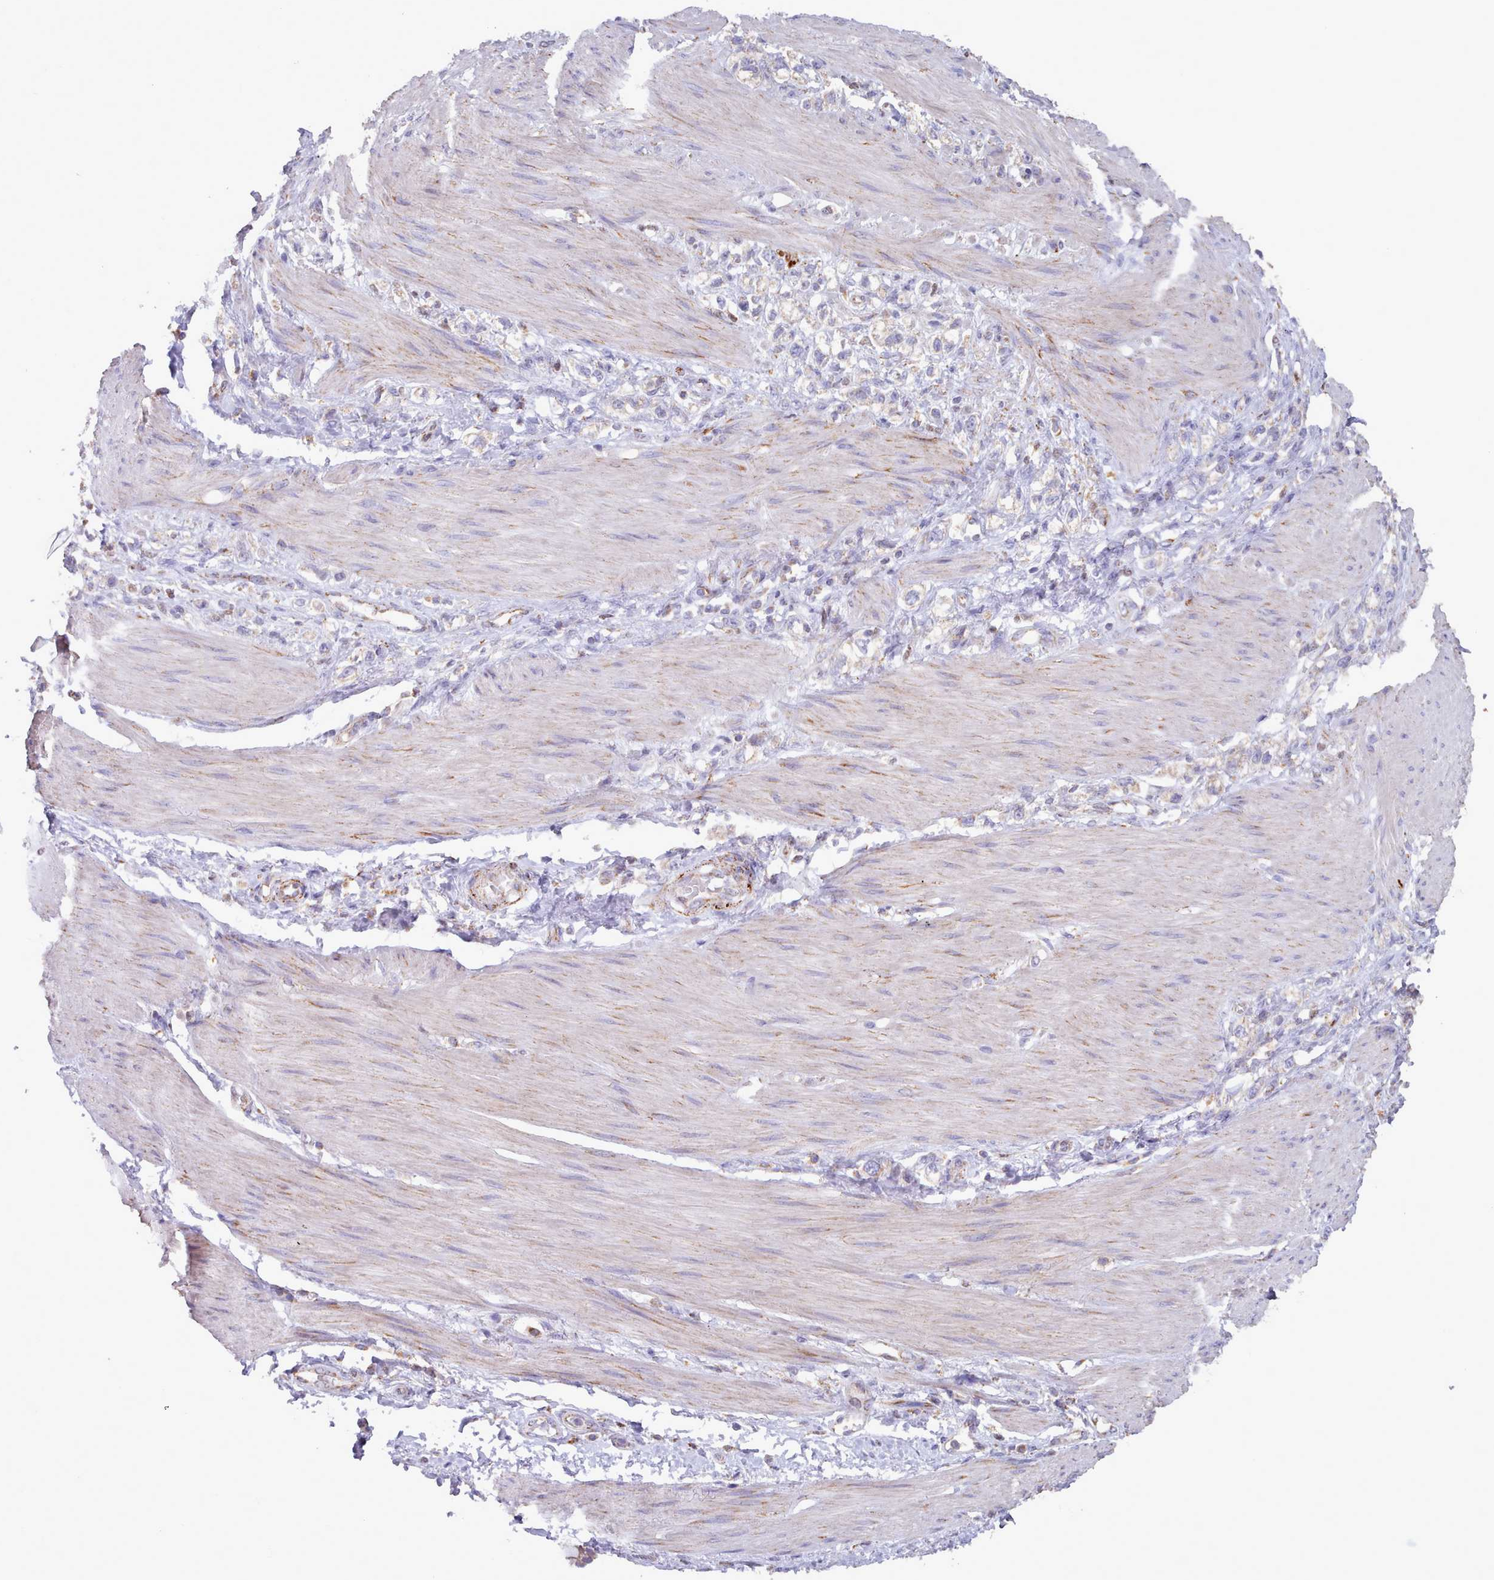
{"staining": {"intensity": "negative", "quantity": "none", "location": "none"}, "tissue": "stomach cancer", "cell_type": "Tumor cells", "image_type": "cancer", "snomed": [{"axis": "morphology", "description": "Adenocarcinoma, NOS"}, {"axis": "topography", "description": "Stomach"}], "caption": "This is a micrograph of immunohistochemistry staining of adenocarcinoma (stomach), which shows no staining in tumor cells.", "gene": "HSDL2", "patient": {"sex": "female", "age": 65}}